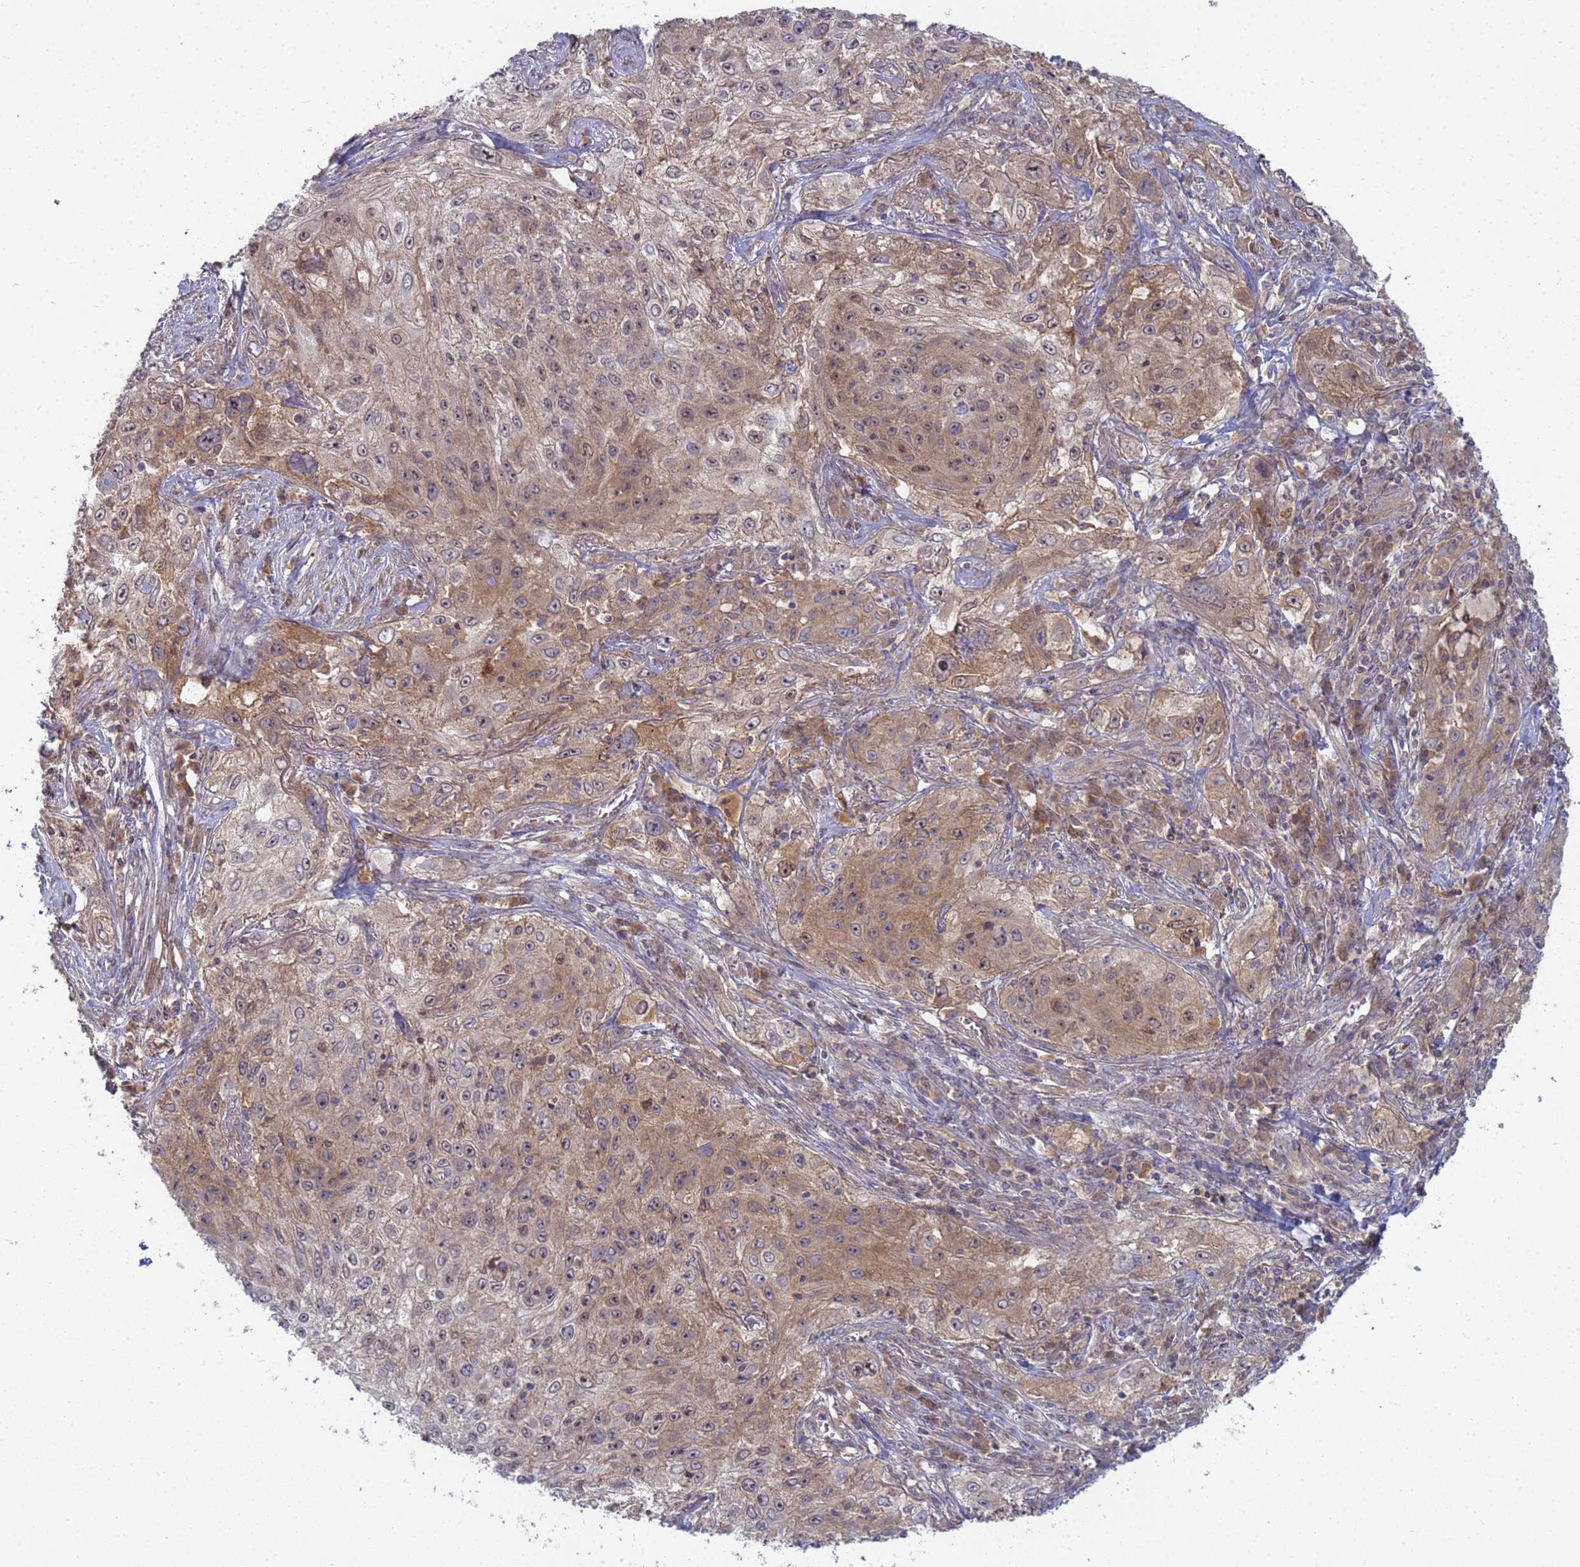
{"staining": {"intensity": "weak", "quantity": "25%-75%", "location": "cytoplasmic/membranous,nuclear"}, "tissue": "lung cancer", "cell_type": "Tumor cells", "image_type": "cancer", "snomed": [{"axis": "morphology", "description": "Squamous cell carcinoma, NOS"}, {"axis": "topography", "description": "Lung"}], "caption": "Human lung cancer (squamous cell carcinoma) stained with a protein marker reveals weak staining in tumor cells.", "gene": "SHARPIN", "patient": {"sex": "female", "age": 69}}